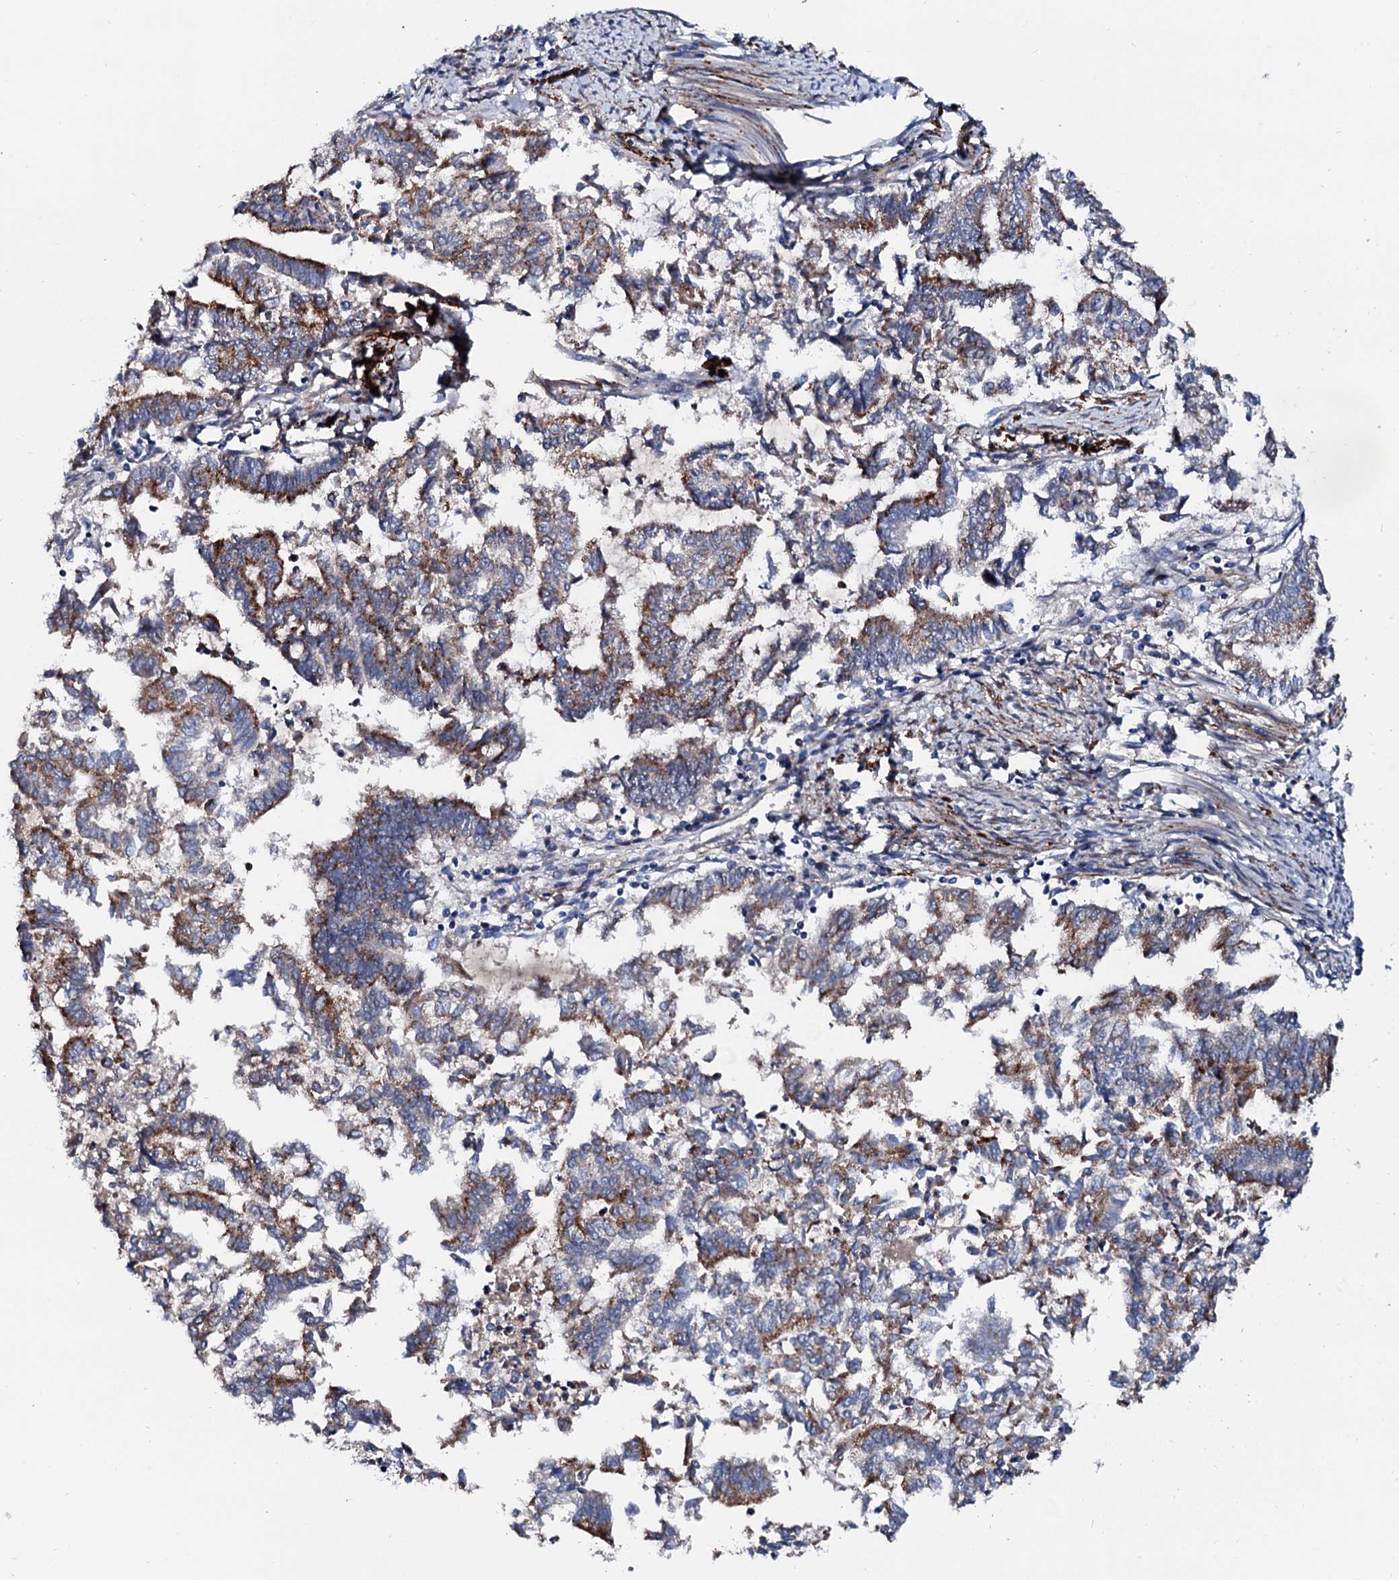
{"staining": {"intensity": "moderate", "quantity": "25%-75%", "location": "cytoplasmic/membranous"}, "tissue": "endometrial cancer", "cell_type": "Tumor cells", "image_type": "cancer", "snomed": [{"axis": "morphology", "description": "Adenocarcinoma, NOS"}, {"axis": "topography", "description": "Endometrium"}], "caption": "A histopathology image of human endometrial cancer (adenocarcinoma) stained for a protein demonstrates moderate cytoplasmic/membranous brown staining in tumor cells.", "gene": "SLC10A7", "patient": {"sex": "female", "age": 79}}